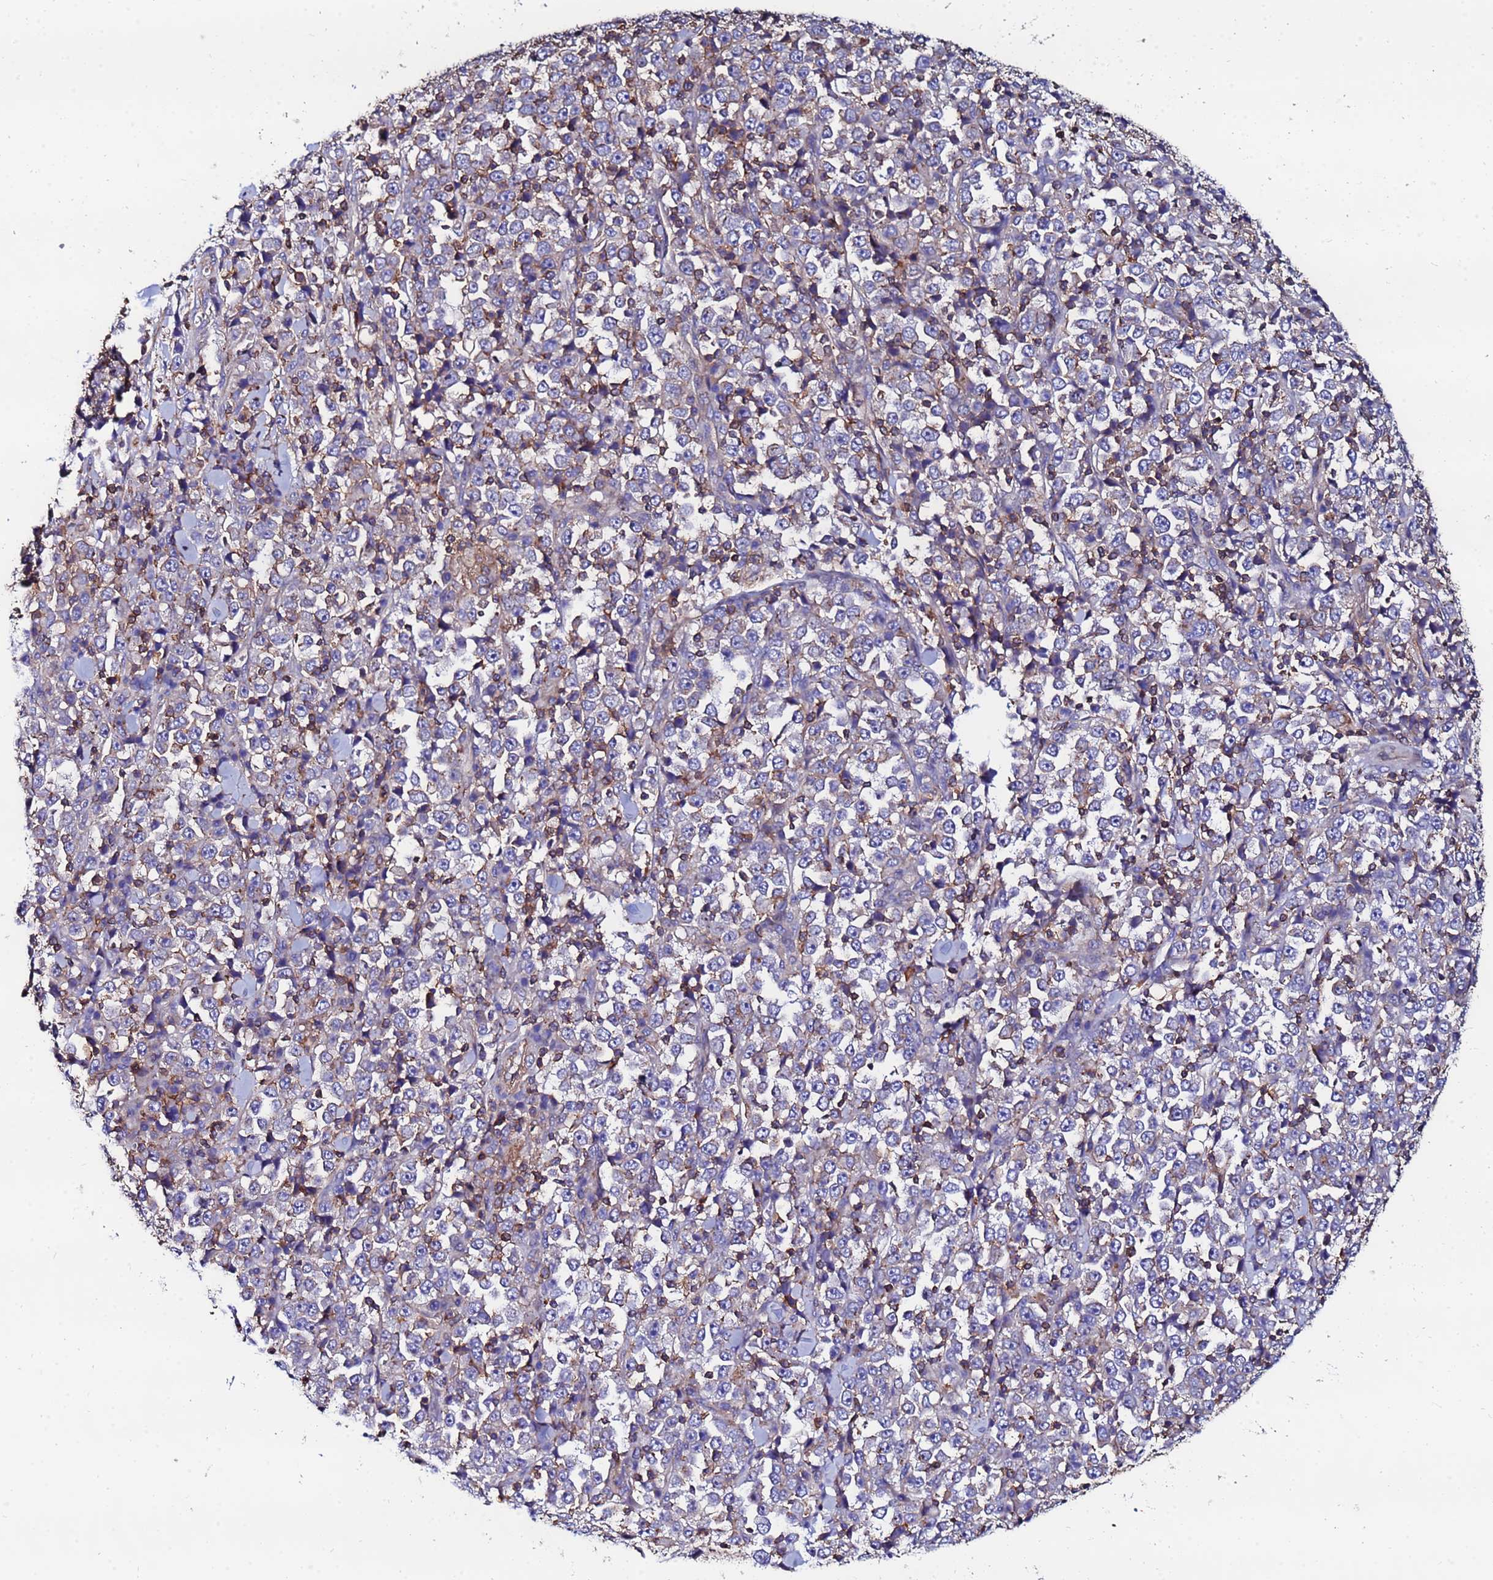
{"staining": {"intensity": "negative", "quantity": "none", "location": "none"}, "tissue": "stomach cancer", "cell_type": "Tumor cells", "image_type": "cancer", "snomed": [{"axis": "morphology", "description": "Normal tissue, NOS"}, {"axis": "morphology", "description": "Adenocarcinoma, NOS"}, {"axis": "topography", "description": "Stomach, upper"}, {"axis": "topography", "description": "Stomach"}], "caption": "Stomach cancer (adenocarcinoma) was stained to show a protein in brown. There is no significant positivity in tumor cells.", "gene": "POTEE", "patient": {"sex": "male", "age": 59}}